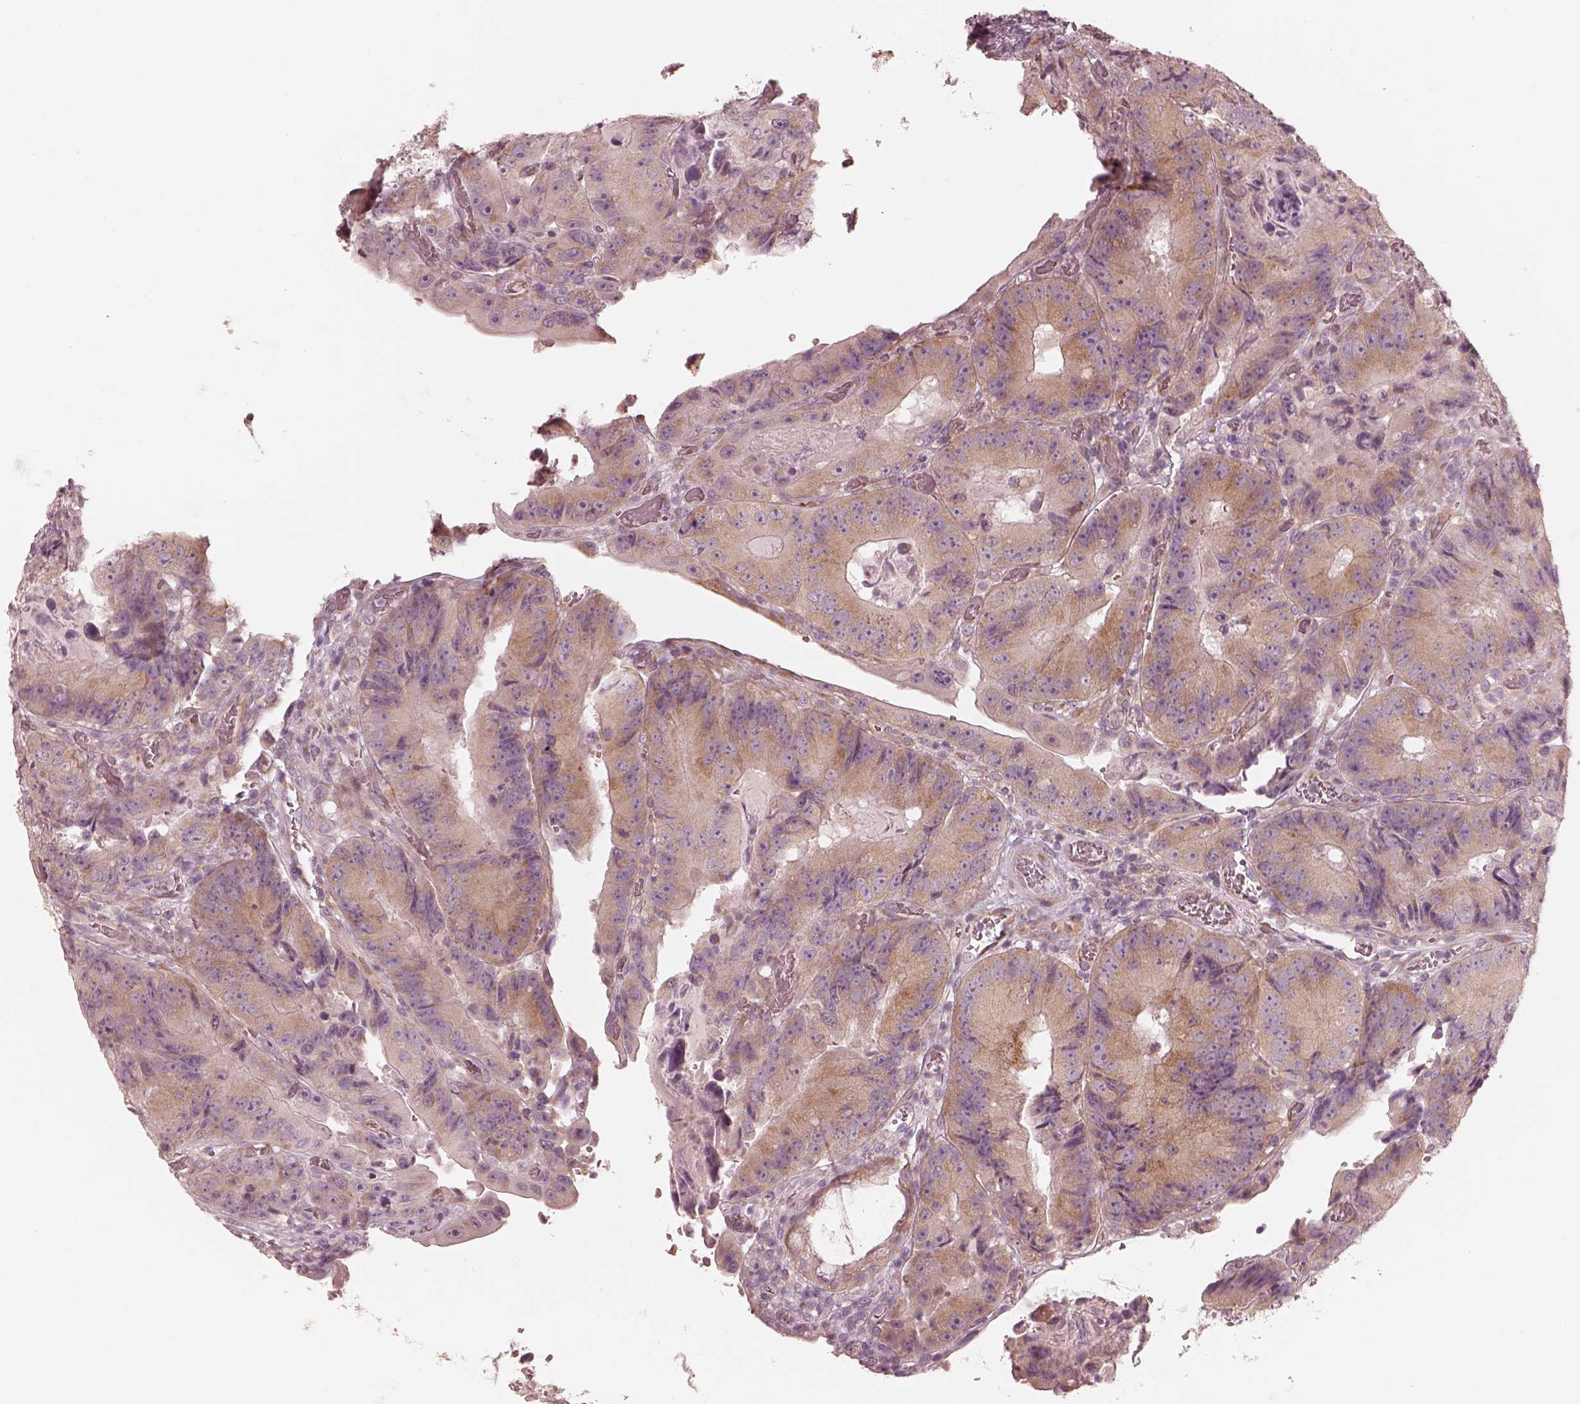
{"staining": {"intensity": "moderate", "quantity": "<25%", "location": "cytoplasmic/membranous"}, "tissue": "colorectal cancer", "cell_type": "Tumor cells", "image_type": "cancer", "snomed": [{"axis": "morphology", "description": "Adenocarcinoma, NOS"}, {"axis": "topography", "description": "Colon"}], "caption": "Immunohistochemistry photomicrograph of neoplastic tissue: colorectal adenocarcinoma stained using immunohistochemistry reveals low levels of moderate protein expression localized specifically in the cytoplasmic/membranous of tumor cells, appearing as a cytoplasmic/membranous brown color.", "gene": "RAB3C", "patient": {"sex": "female", "age": 86}}